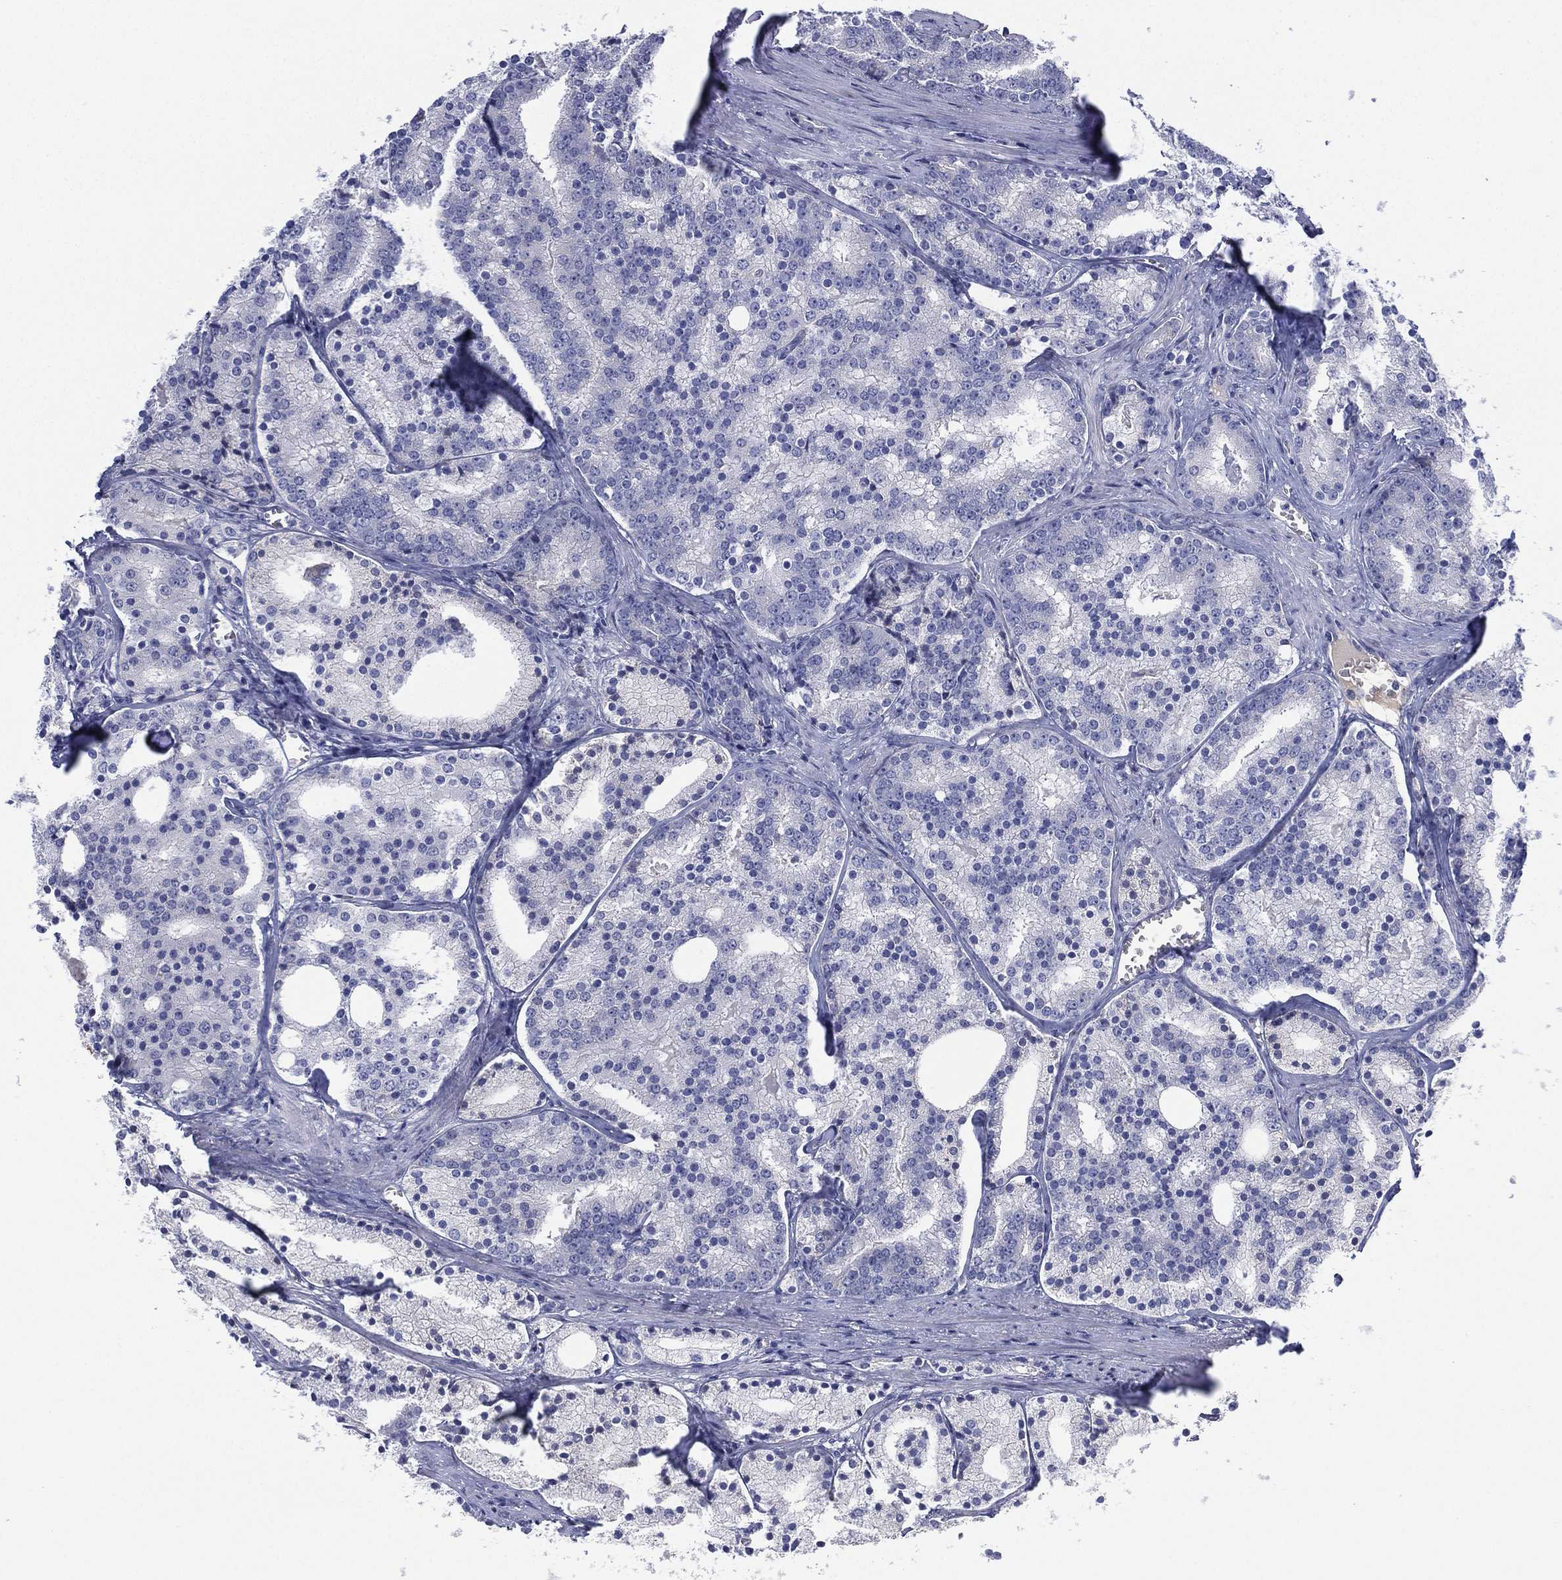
{"staining": {"intensity": "negative", "quantity": "none", "location": "none"}, "tissue": "prostate cancer", "cell_type": "Tumor cells", "image_type": "cancer", "snomed": [{"axis": "morphology", "description": "Adenocarcinoma, NOS"}, {"axis": "topography", "description": "Prostate"}], "caption": "A photomicrograph of human prostate cancer (adenocarcinoma) is negative for staining in tumor cells.", "gene": "CYP2D6", "patient": {"sex": "male", "age": 69}}